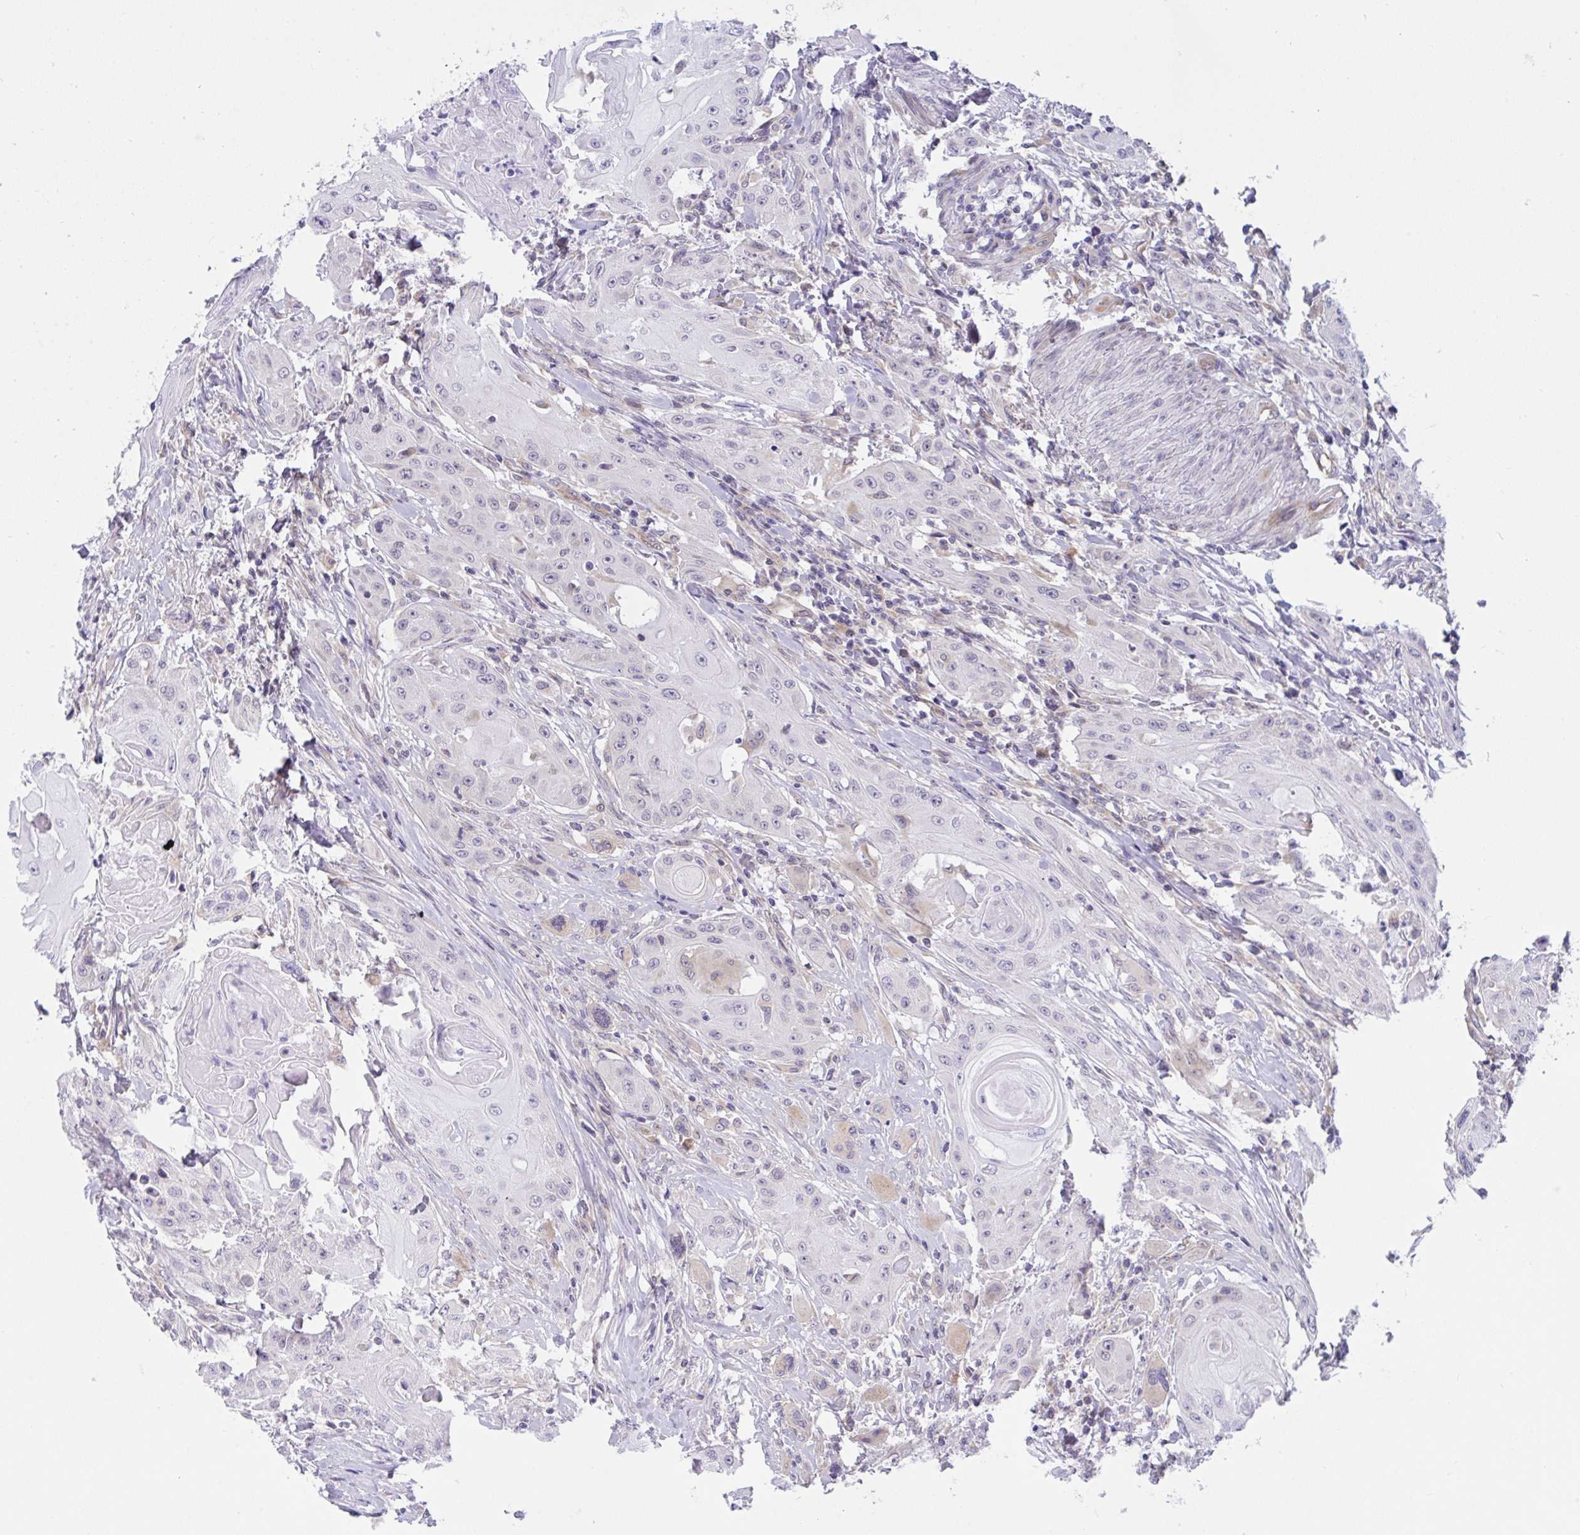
{"staining": {"intensity": "negative", "quantity": "none", "location": "none"}, "tissue": "head and neck cancer", "cell_type": "Tumor cells", "image_type": "cancer", "snomed": [{"axis": "morphology", "description": "Squamous cell carcinoma, NOS"}, {"axis": "topography", "description": "Oral tissue"}, {"axis": "topography", "description": "Head-Neck"}, {"axis": "topography", "description": "Neck, NOS"}], "caption": "DAB immunohistochemical staining of head and neck cancer (squamous cell carcinoma) demonstrates no significant positivity in tumor cells.", "gene": "CAMLG", "patient": {"sex": "female", "age": 55}}